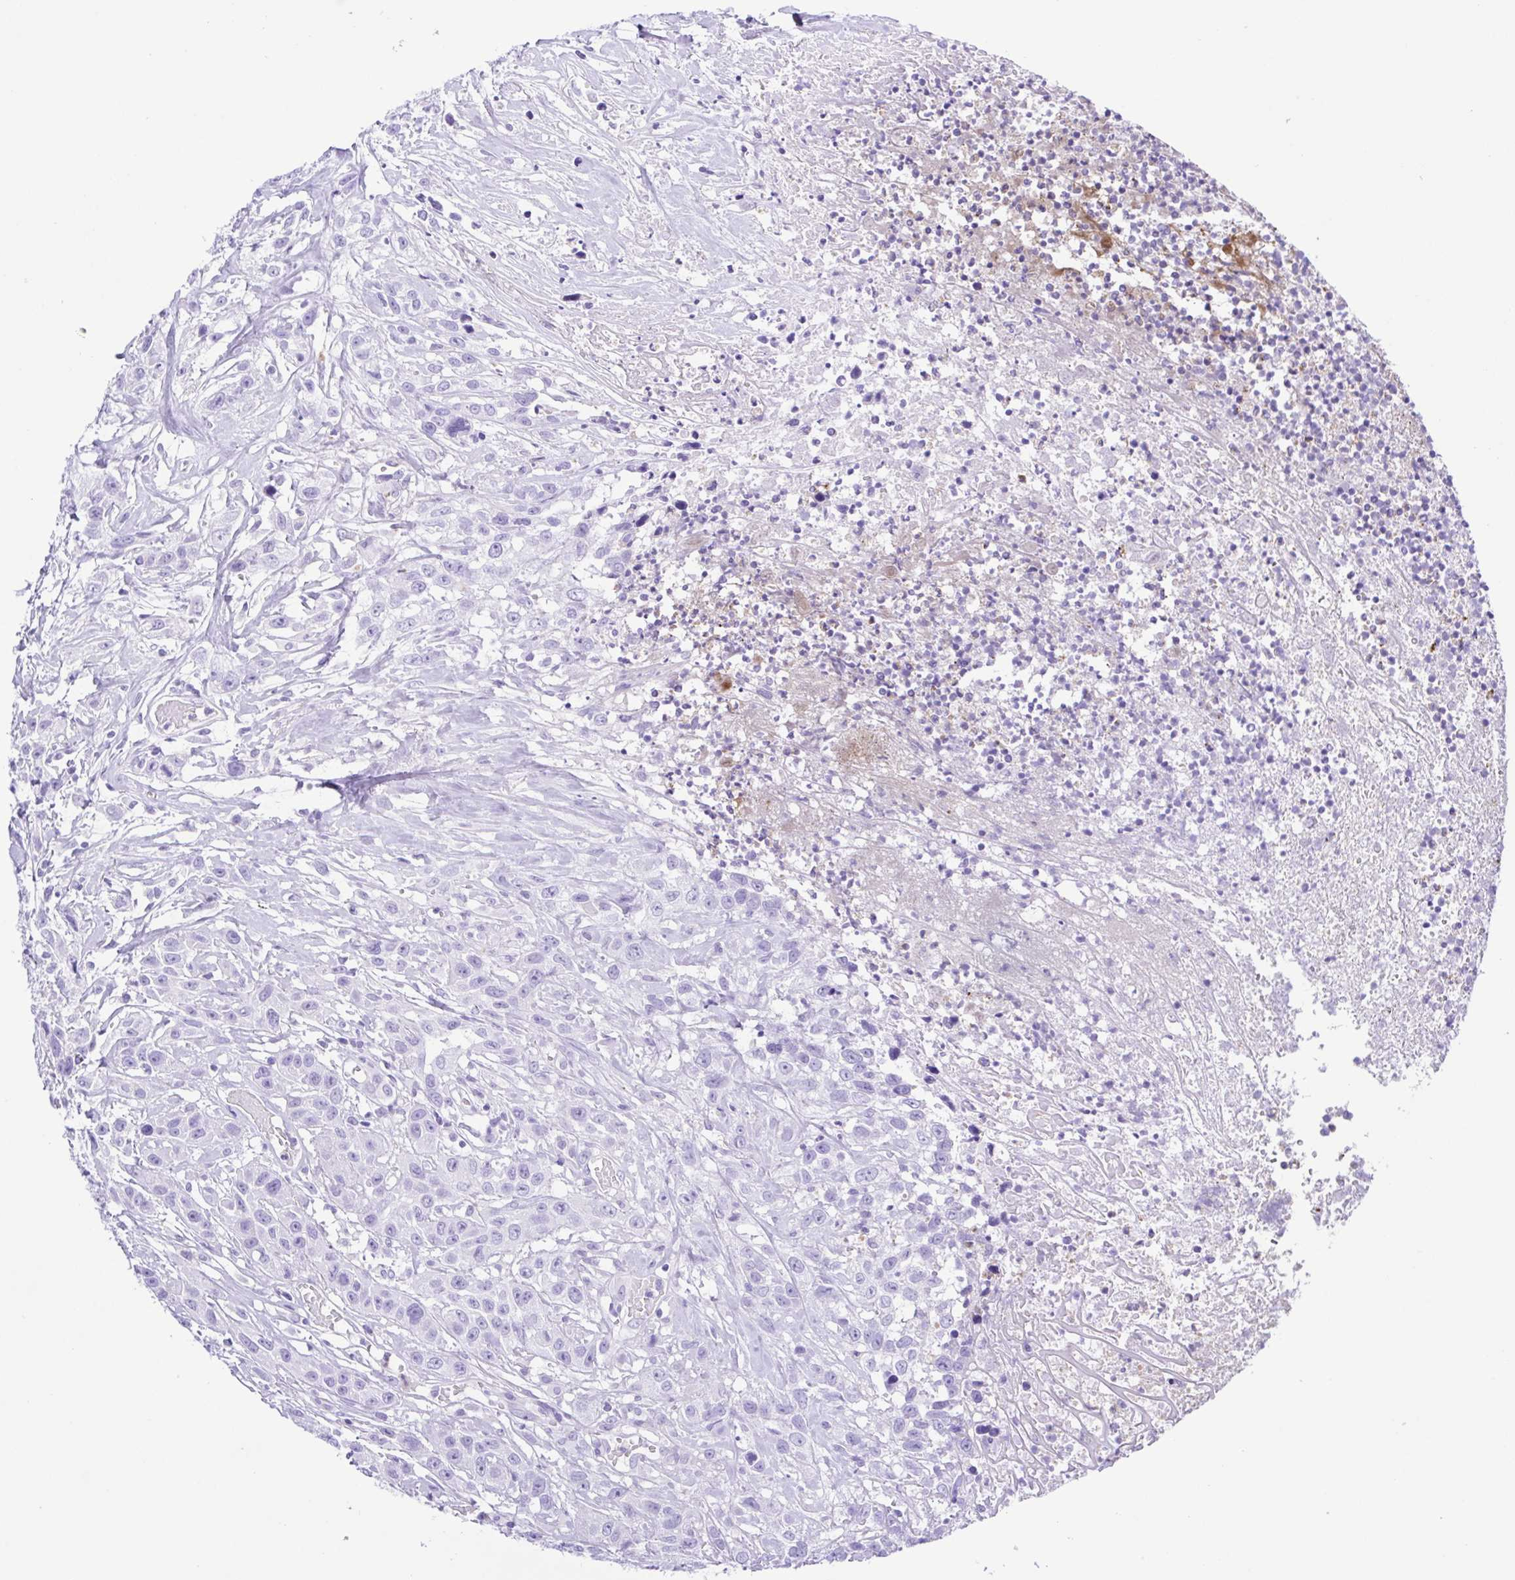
{"staining": {"intensity": "negative", "quantity": "none", "location": "none"}, "tissue": "head and neck cancer", "cell_type": "Tumor cells", "image_type": "cancer", "snomed": [{"axis": "morphology", "description": "Squamous cell carcinoma, NOS"}, {"axis": "topography", "description": "Head-Neck"}], "caption": "DAB immunohistochemical staining of head and neck squamous cell carcinoma shows no significant positivity in tumor cells. (IHC, brightfield microscopy, high magnification).", "gene": "GPR17", "patient": {"sex": "male", "age": 57}}